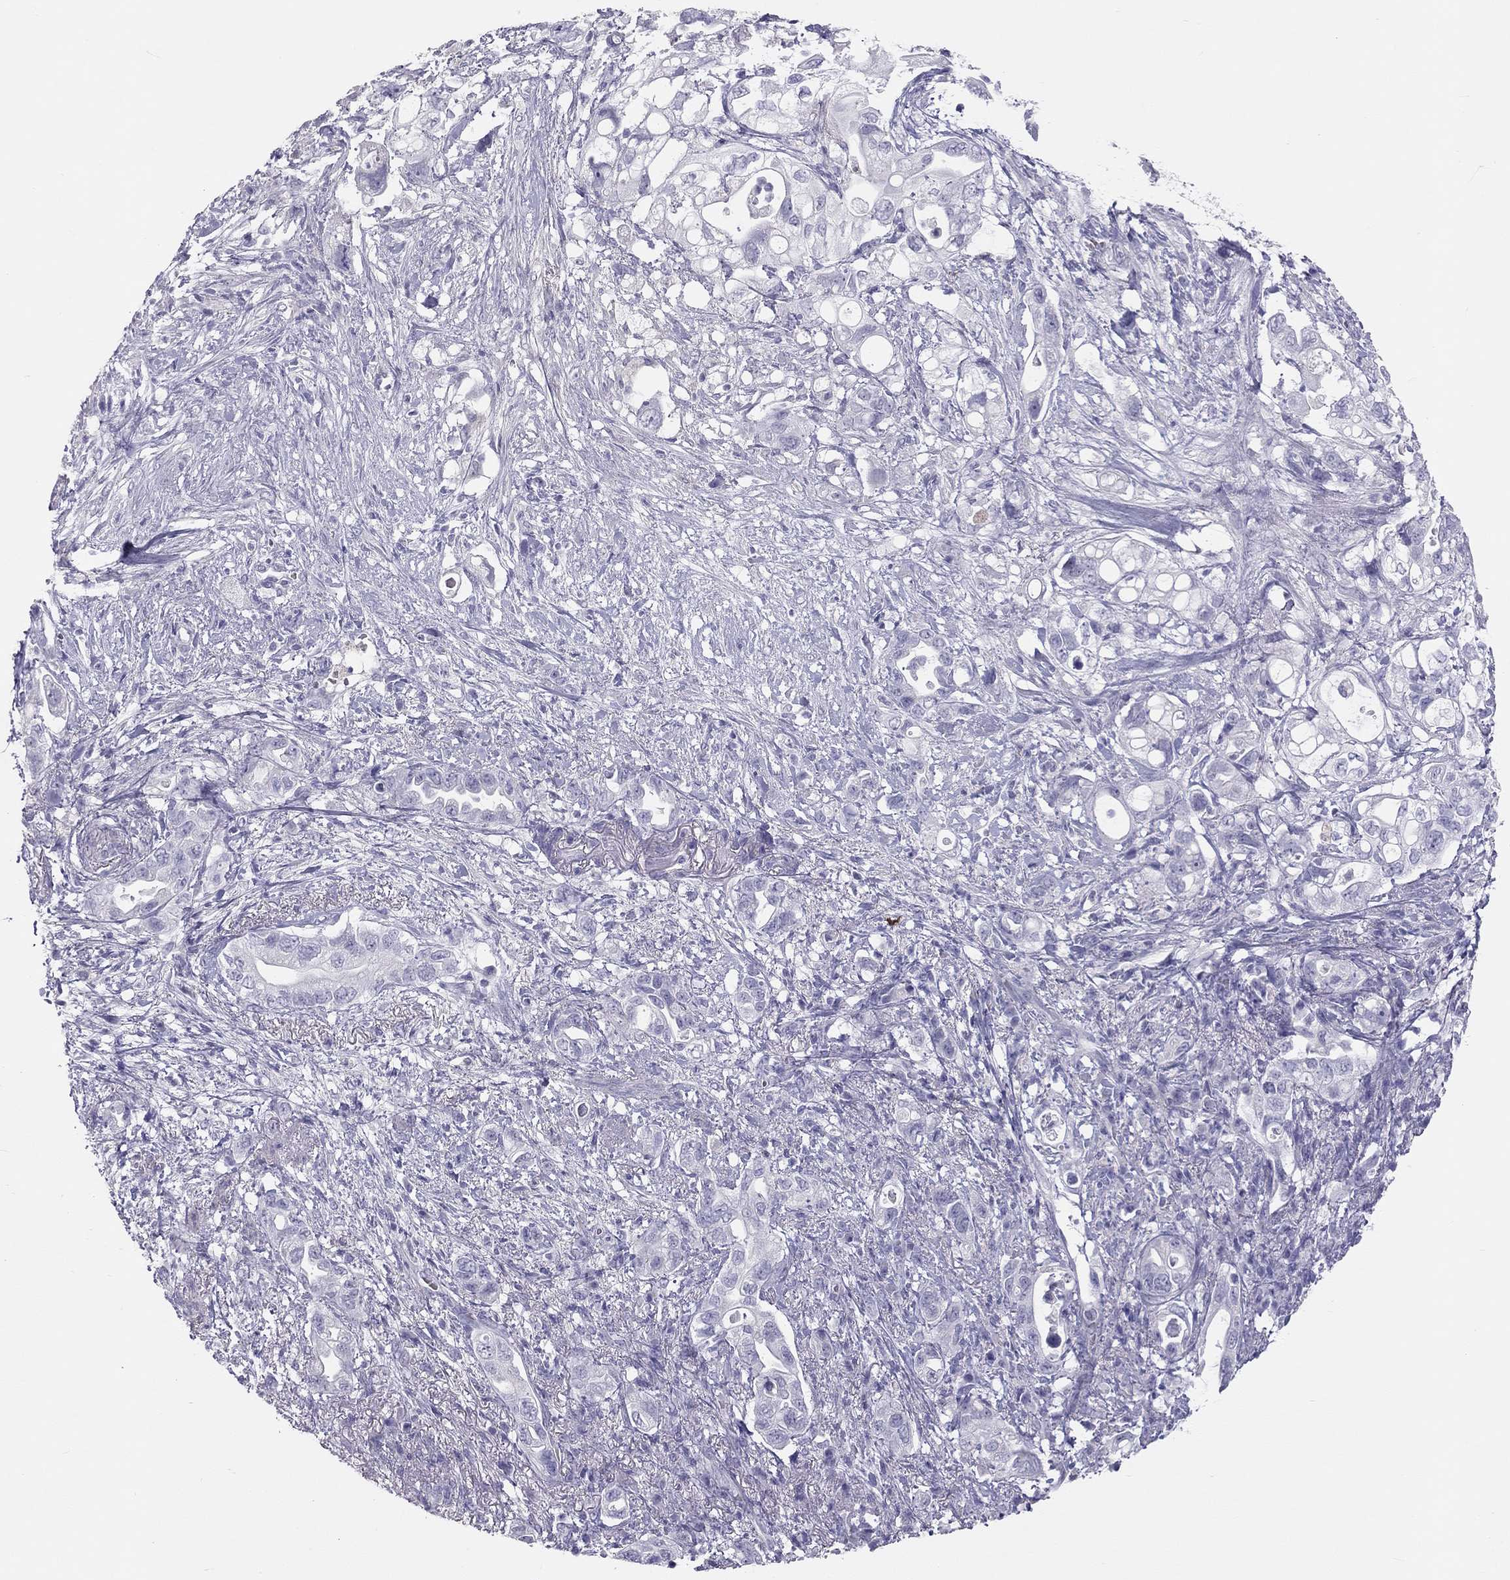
{"staining": {"intensity": "negative", "quantity": "none", "location": "none"}, "tissue": "pancreatic cancer", "cell_type": "Tumor cells", "image_type": "cancer", "snomed": [{"axis": "morphology", "description": "Adenocarcinoma, NOS"}, {"axis": "topography", "description": "Pancreas"}], "caption": "This is a micrograph of immunohistochemistry (IHC) staining of pancreatic adenocarcinoma, which shows no staining in tumor cells. (DAB (3,3'-diaminobenzidine) immunohistochemistry (IHC) with hematoxylin counter stain).", "gene": "SPATA12", "patient": {"sex": "female", "age": 72}}